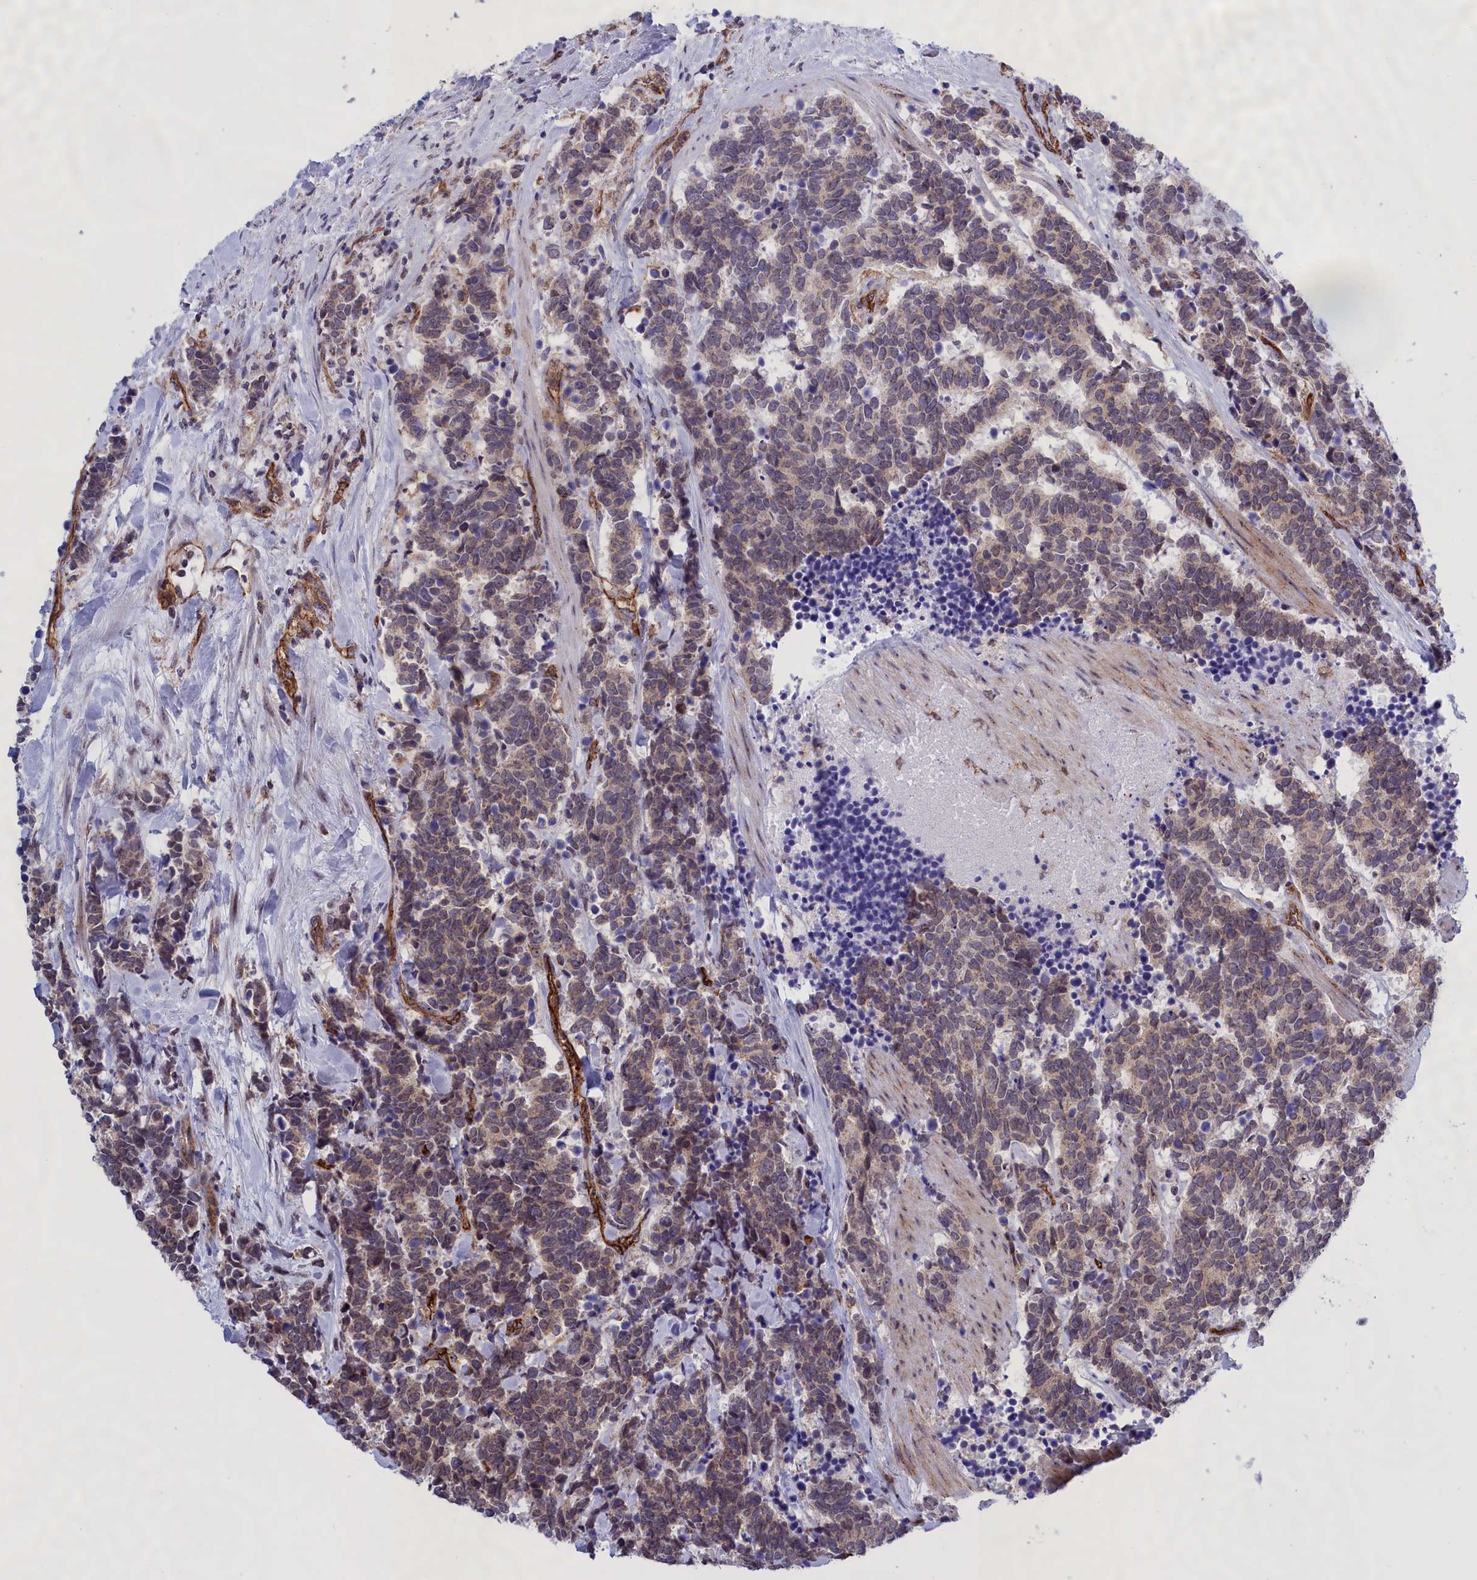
{"staining": {"intensity": "weak", "quantity": "25%-75%", "location": "cytoplasmic/membranous"}, "tissue": "carcinoid", "cell_type": "Tumor cells", "image_type": "cancer", "snomed": [{"axis": "morphology", "description": "Carcinoma, NOS"}, {"axis": "morphology", "description": "Carcinoid, malignant, NOS"}, {"axis": "topography", "description": "Prostate"}], "caption": "DAB immunohistochemical staining of human carcinoma demonstrates weak cytoplasmic/membranous protein expression in approximately 25%-75% of tumor cells.", "gene": "MPND", "patient": {"sex": "male", "age": 57}}